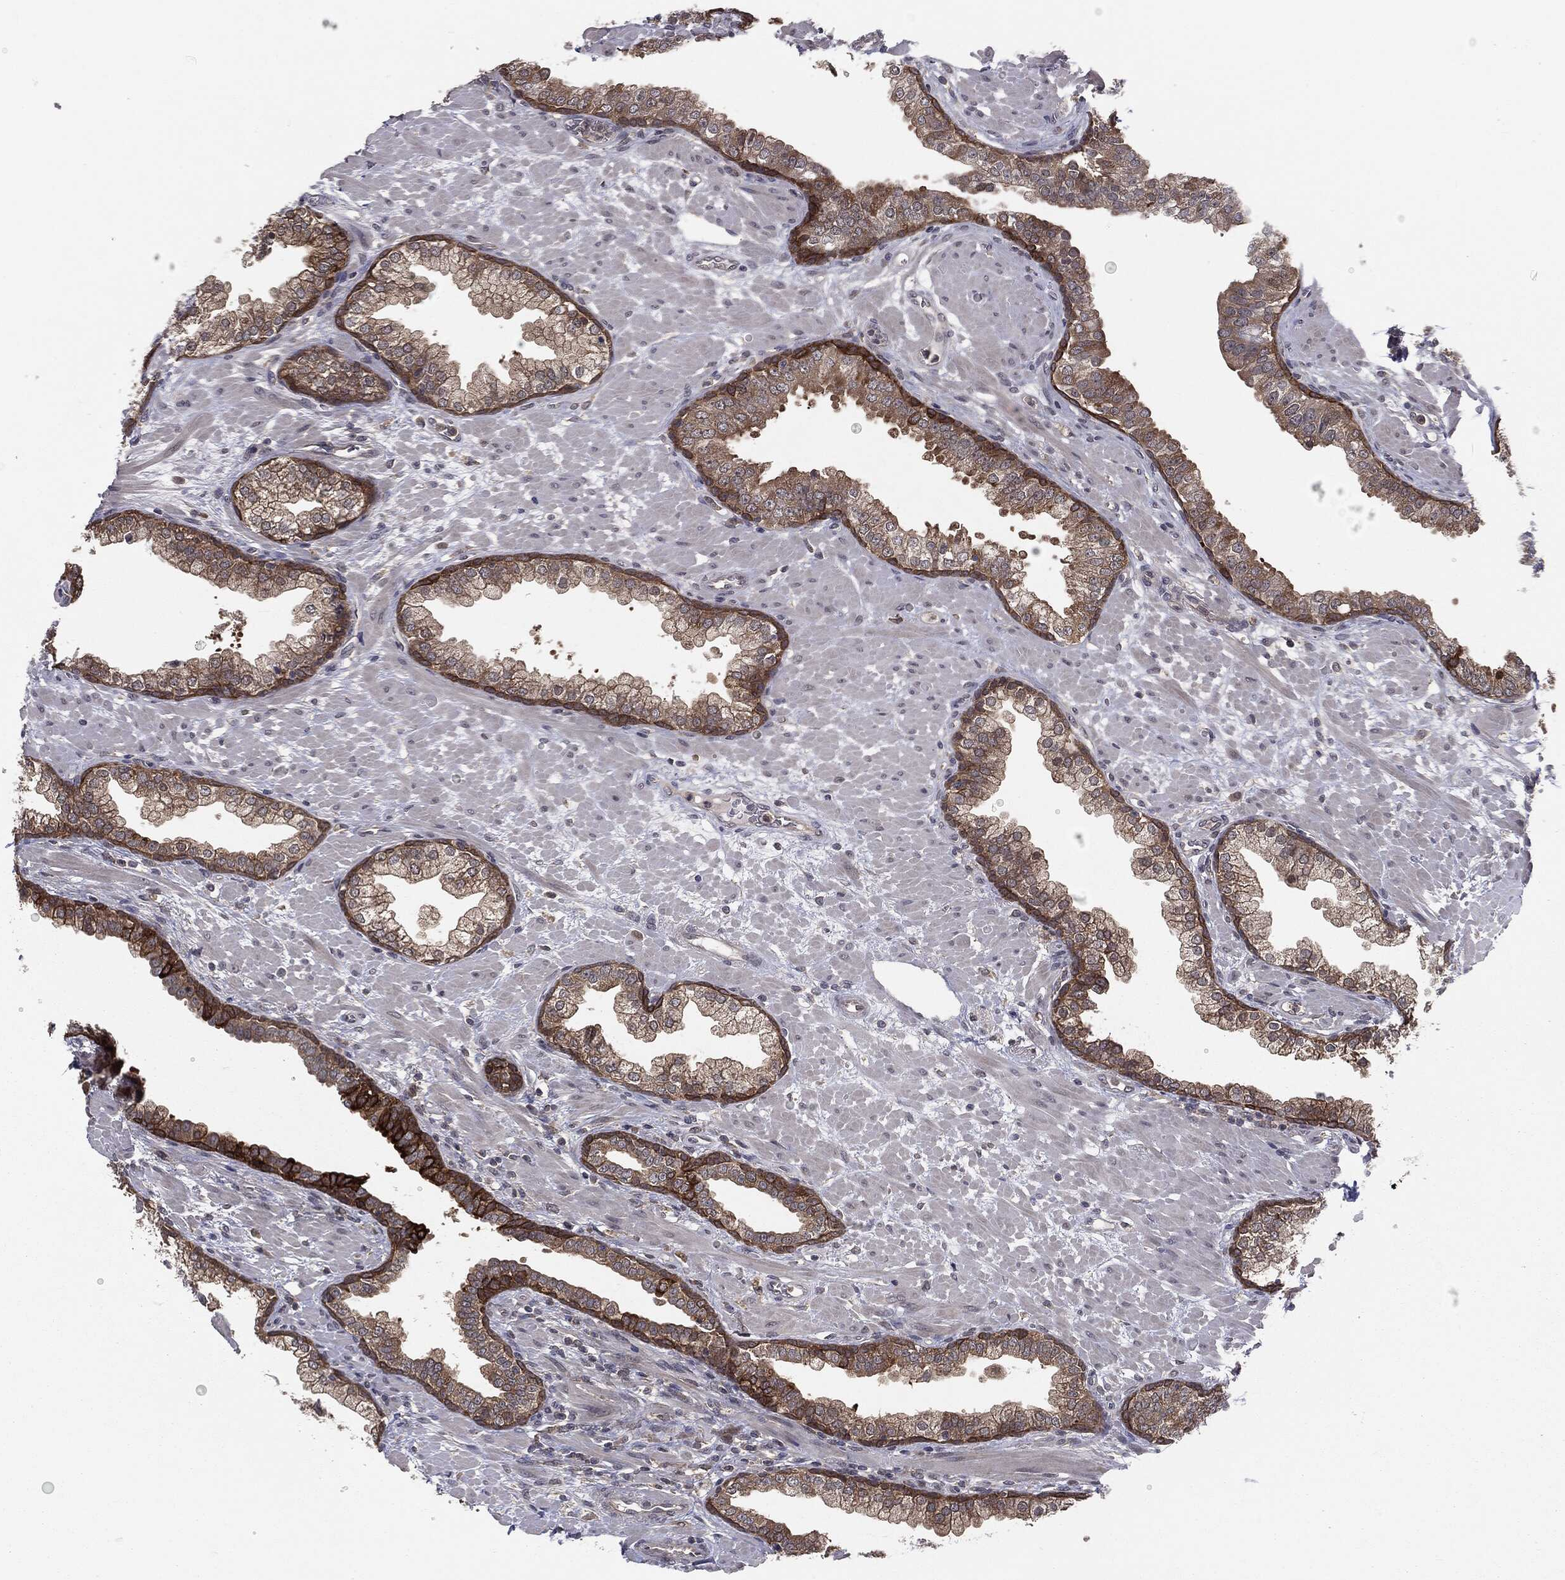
{"staining": {"intensity": "strong", "quantity": "<25%", "location": "cytoplasmic/membranous"}, "tissue": "prostate", "cell_type": "Glandular cells", "image_type": "normal", "snomed": [{"axis": "morphology", "description": "Normal tissue, NOS"}, {"axis": "topography", "description": "Prostate"}], "caption": "Protein expression analysis of unremarkable human prostate reveals strong cytoplasmic/membranous positivity in approximately <25% of glandular cells.", "gene": "KRT7", "patient": {"sex": "male", "age": 63}}